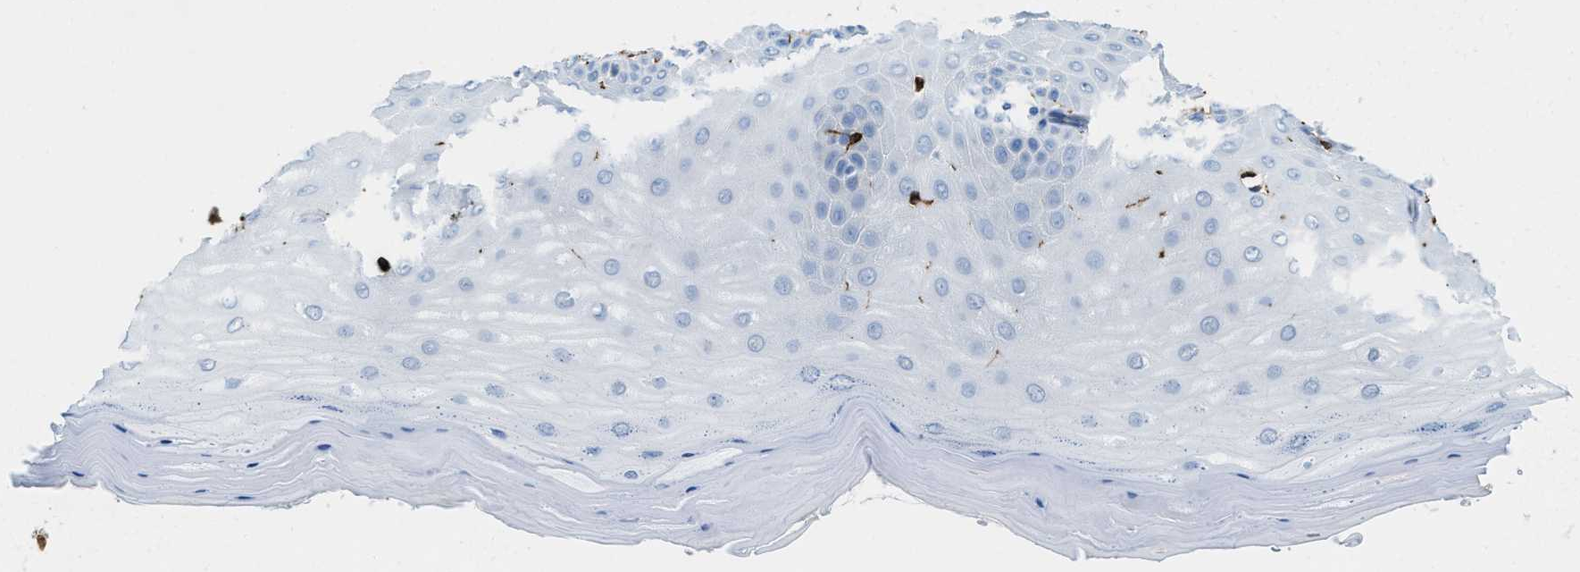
{"staining": {"intensity": "negative", "quantity": "none", "location": "none"}, "tissue": "cervix", "cell_type": "Glandular cells", "image_type": "normal", "snomed": [{"axis": "morphology", "description": "Normal tissue, NOS"}, {"axis": "topography", "description": "Cervix"}], "caption": "High magnification brightfield microscopy of unremarkable cervix stained with DAB (3,3'-diaminobenzidine) (brown) and counterstained with hematoxylin (blue): glandular cells show no significant staining. (DAB immunohistochemistry (IHC) visualized using brightfield microscopy, high magnification).", "gene": "CD226", "patient": {"sex": "female", "age": 55}}